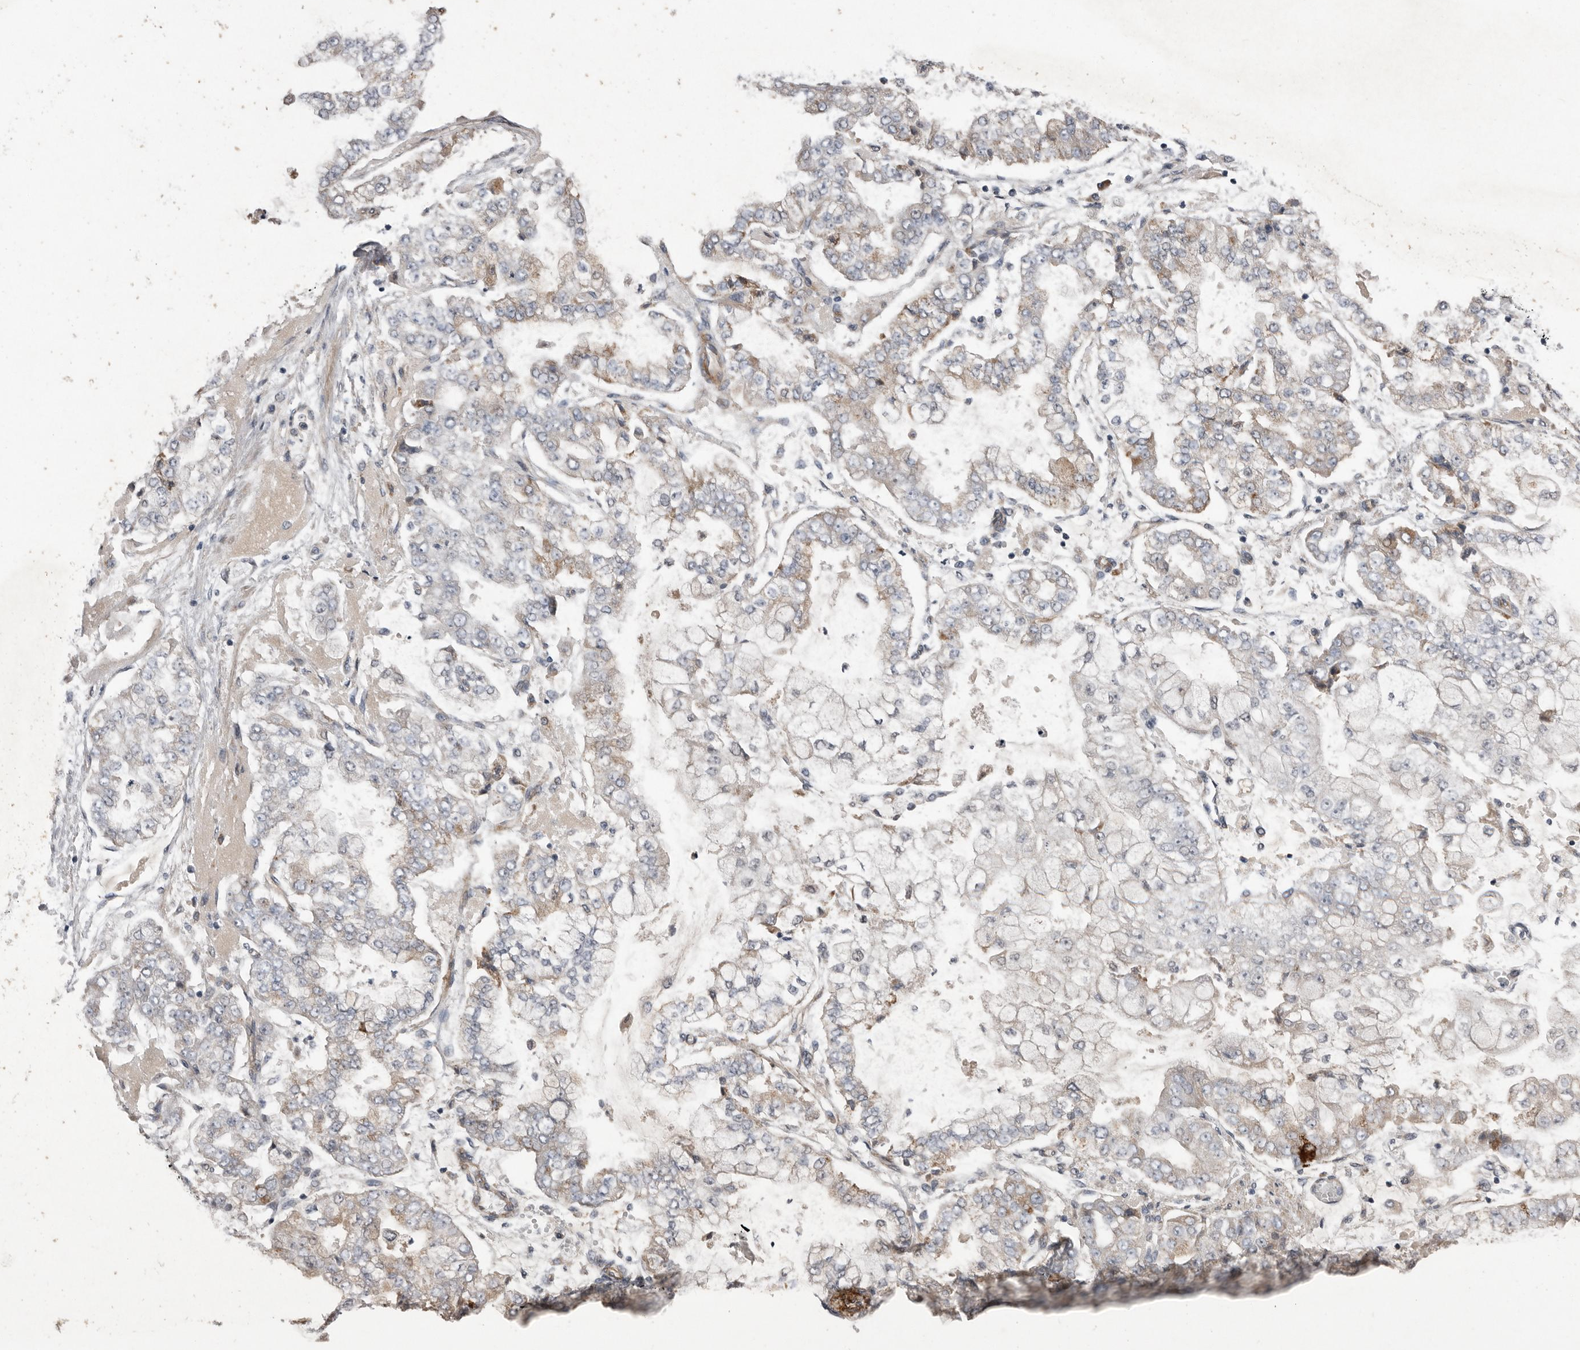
{"staining": {"intensity": "weak", "quantity": "<25%", "location": "cytoplasmic/membranous"}, "tissue": "stomach cancer", "cell_type": "Tumor cells", "image_type": "cancer", "snomed": [{"axis": "morphology", "description": "Adenocarcinoma, NOS"}, {"axis": "topography", "description": "Stomach"}], "caption": "An IHC histopathology image of stomach cancer is shown. There is no staining in tumor cells of stomach cancer.", "gene": "RANBP17", "patient": {"sex": "male", "age": 76}}